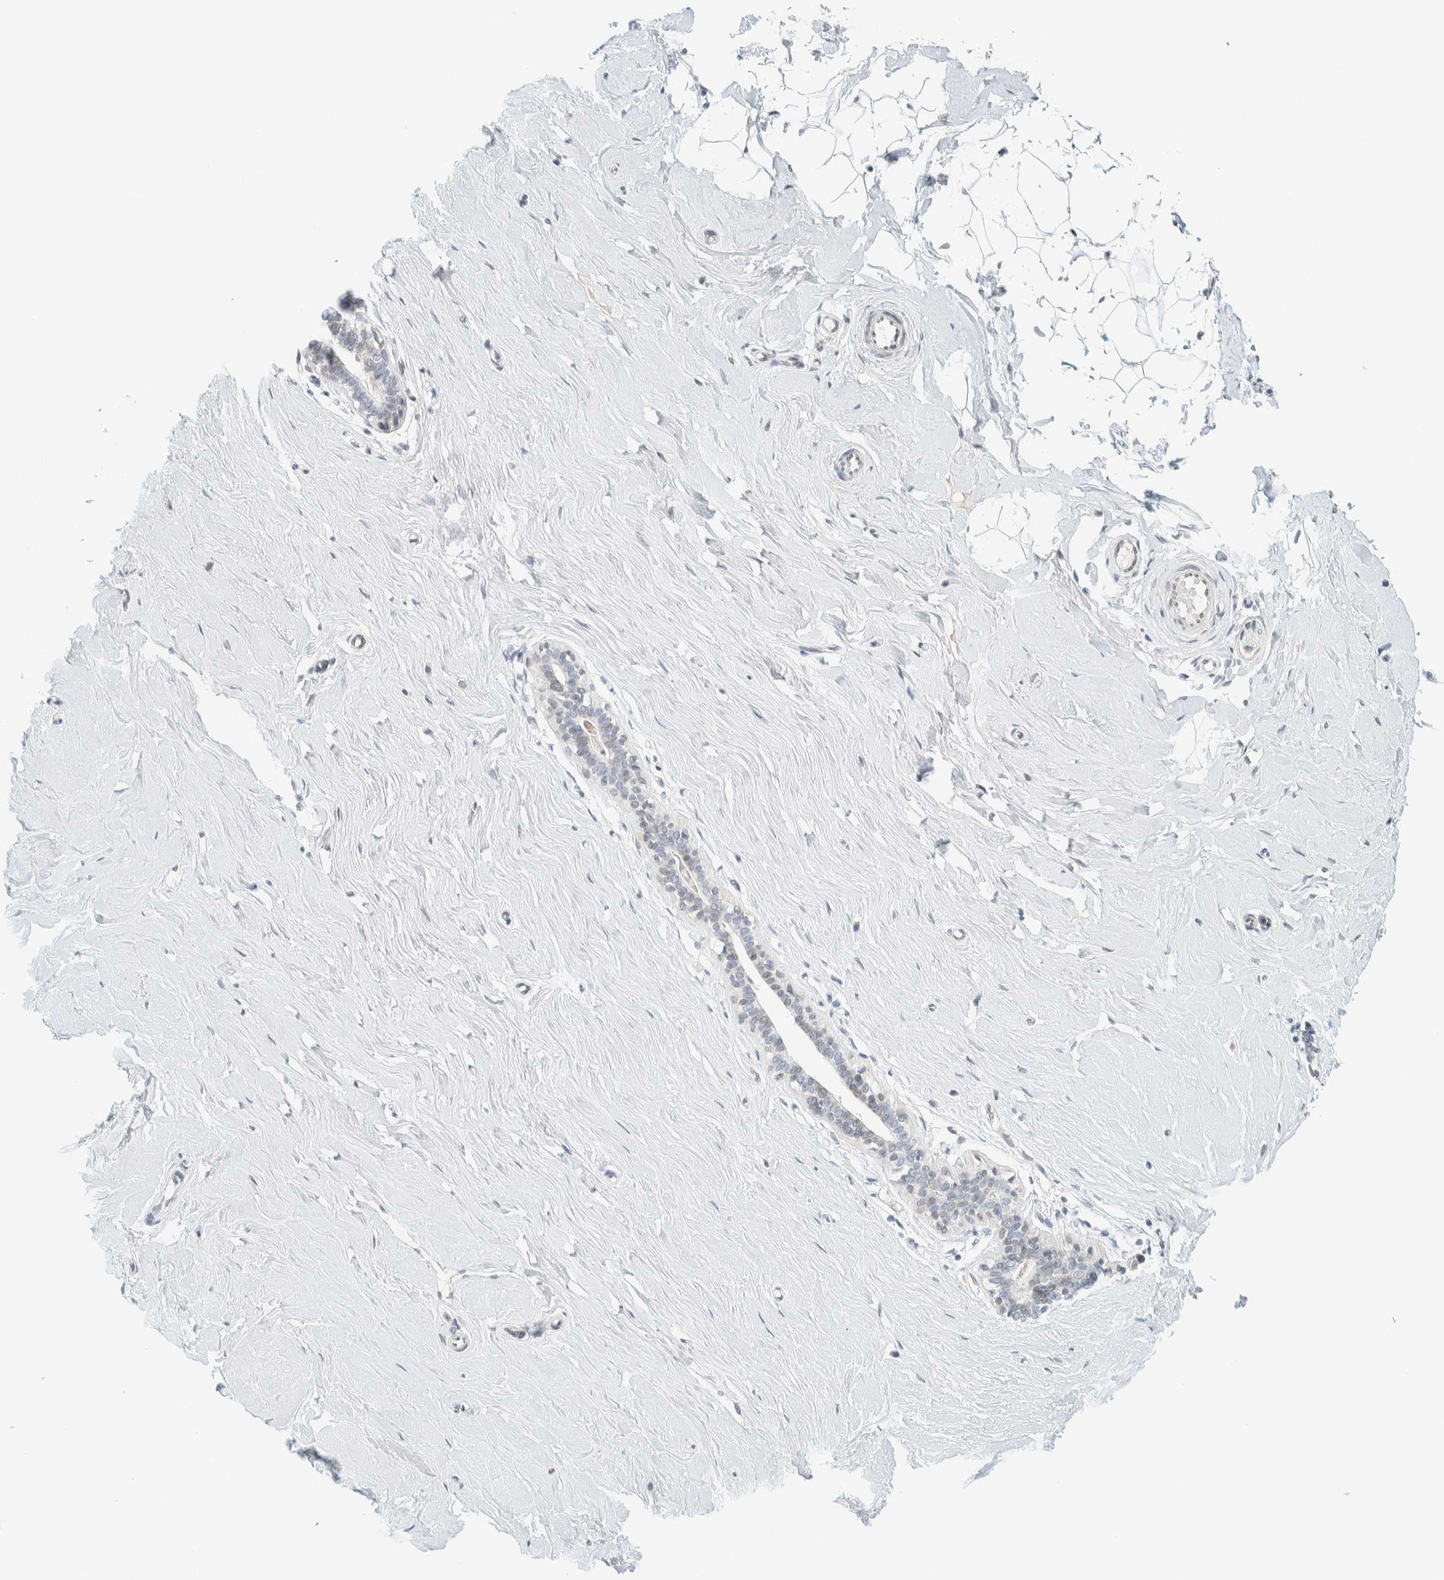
{"staining": {"intensity": "negative", "quantity": "none", "location": "none"}, "tissue": "breast", "cell_type": "Adipocytes", "image_type": "normal", "snomed": [{"axis": "morphology", "description": "Normal tissue, NOS"}, {"axis": "topography", "description": "Breast"}], "caption": "Adipocytes are negative for brown protein staining in benign breast. (Stains: DAB (3,3'-diaminobenzidine) immunohistochemistry (IHC) with hematoxylin counter stain, Microscopy: brightfield microscopy at high magnification).", "gene": "C1QTNF12", "patient": {"sex": "female", "age": 23}}